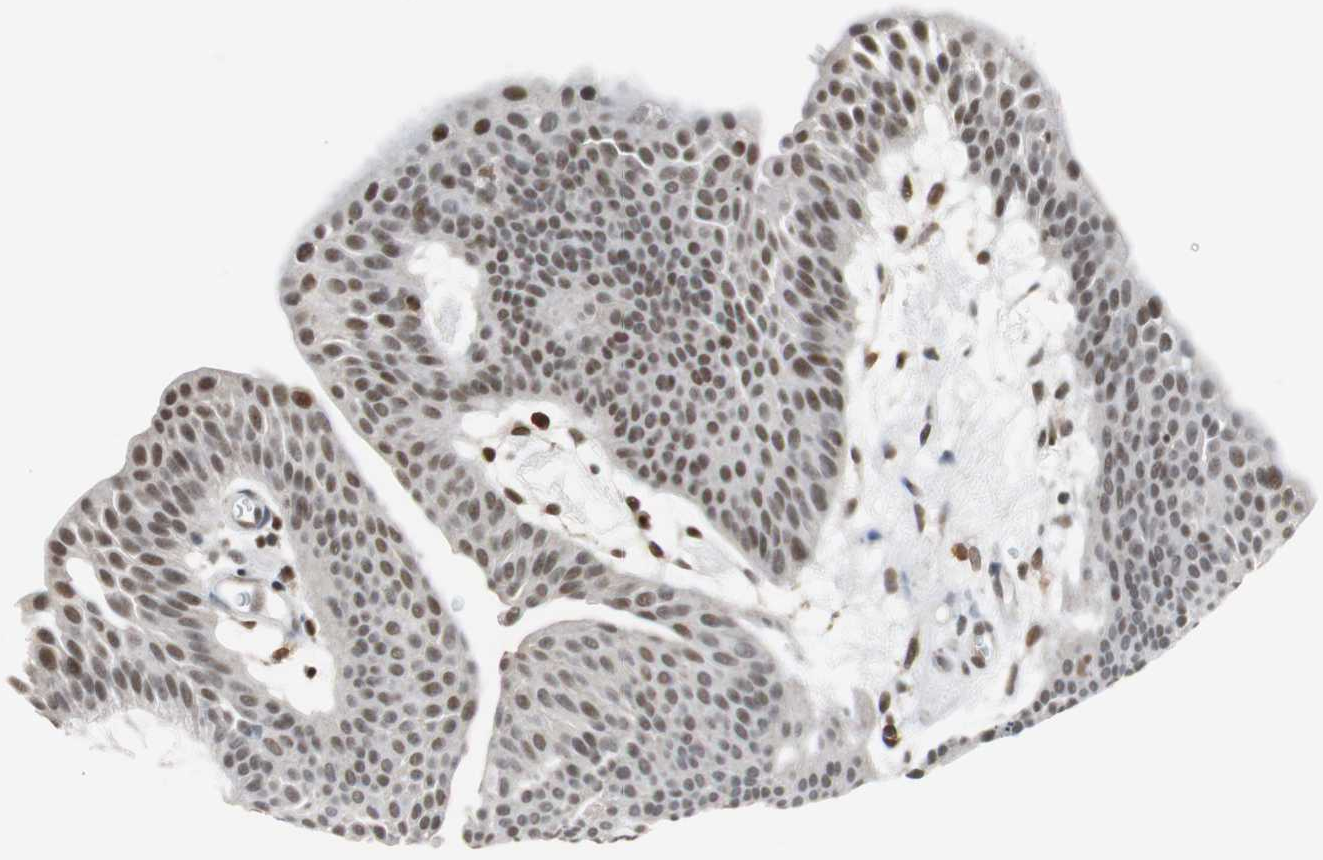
{"staining": {"intensity": "moderate", "quantity": ">75%", "location": "nuclear"}, "tissue": "urothelial cancer", "cell_type": "Tumor cells", "image_type": "cancer", "snomed": [{"axis": "morphology", "description": "Urothelial carcinoma, Low grade"}, {"axis": "topography", "description": "Urinary bladder"}], "caption": "Protein staining shows moderate nuclear positivity in about >75% of tumor cells in urothelial cancer. (DAB = brown stain, brightfield microscopy at high magnification).", "gene": "SIRT1", "patient": {"sex": "female", "age": 60}}